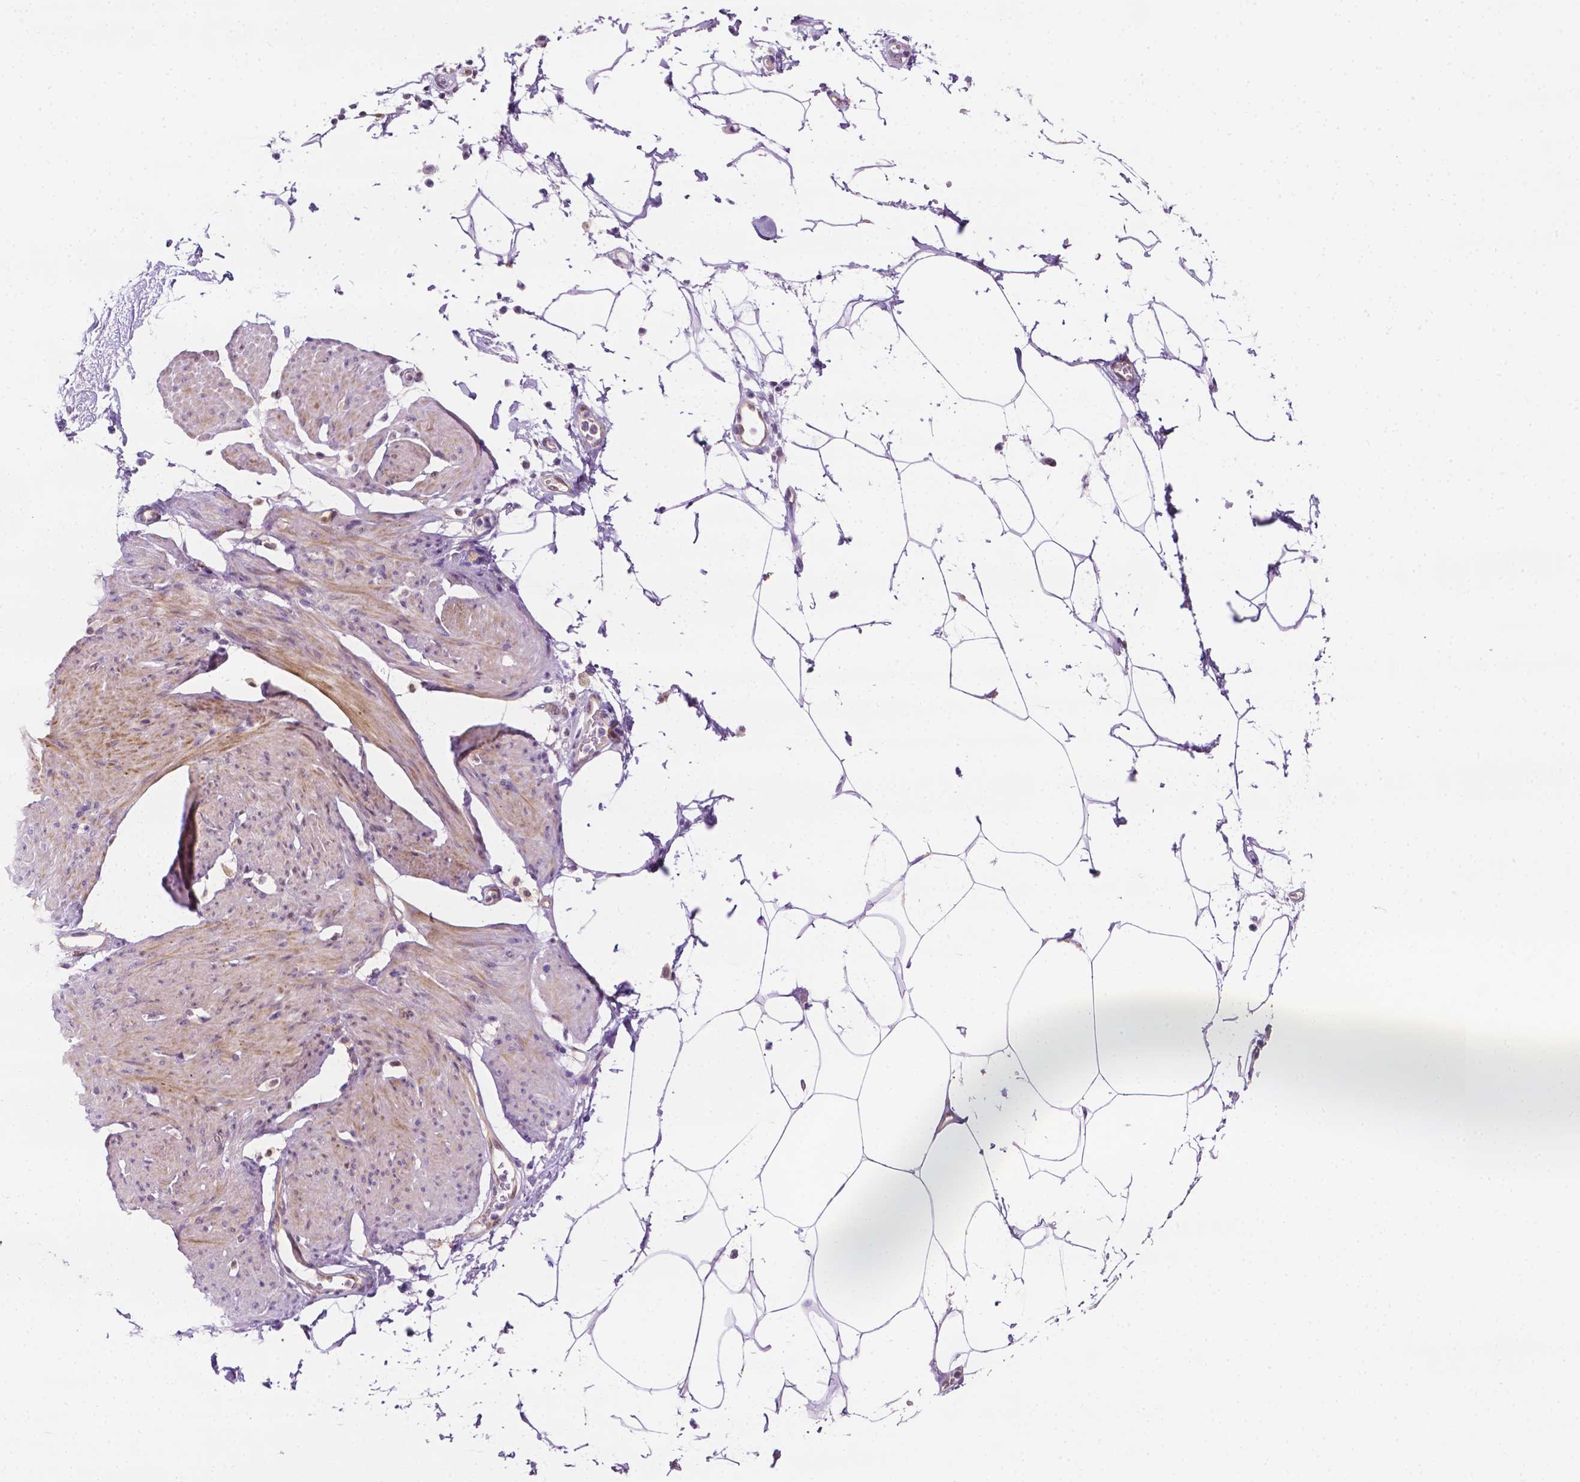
{"staining": {"intensity": "moderate", "quantity": "25%-75%", "location": "cytoplasmic/membranous,nuclear"}, "tissue": "smooth muscle", "cell_type": "Smooth muscle cells", "image_type": "normal", "snomed": [{"axis": "morphology", "description": "Normal tissue, NOS"}, {"axis": "topography", "description": "Adipose tissue"}, {"axis": "topography", "description": "Smooth muscle"}, {"axis": "topography", "description": "Peripheral nerve tissue"}], "caption": "Immunohistochemical staining of unremarkable human smooth muscle shows moderate cytoplasmic/membranous,nuclear protein expression in about 25%-75% of smooth muscle cells.", "gene": "ERF", "patient": {"sex": "male", "age": 83}}